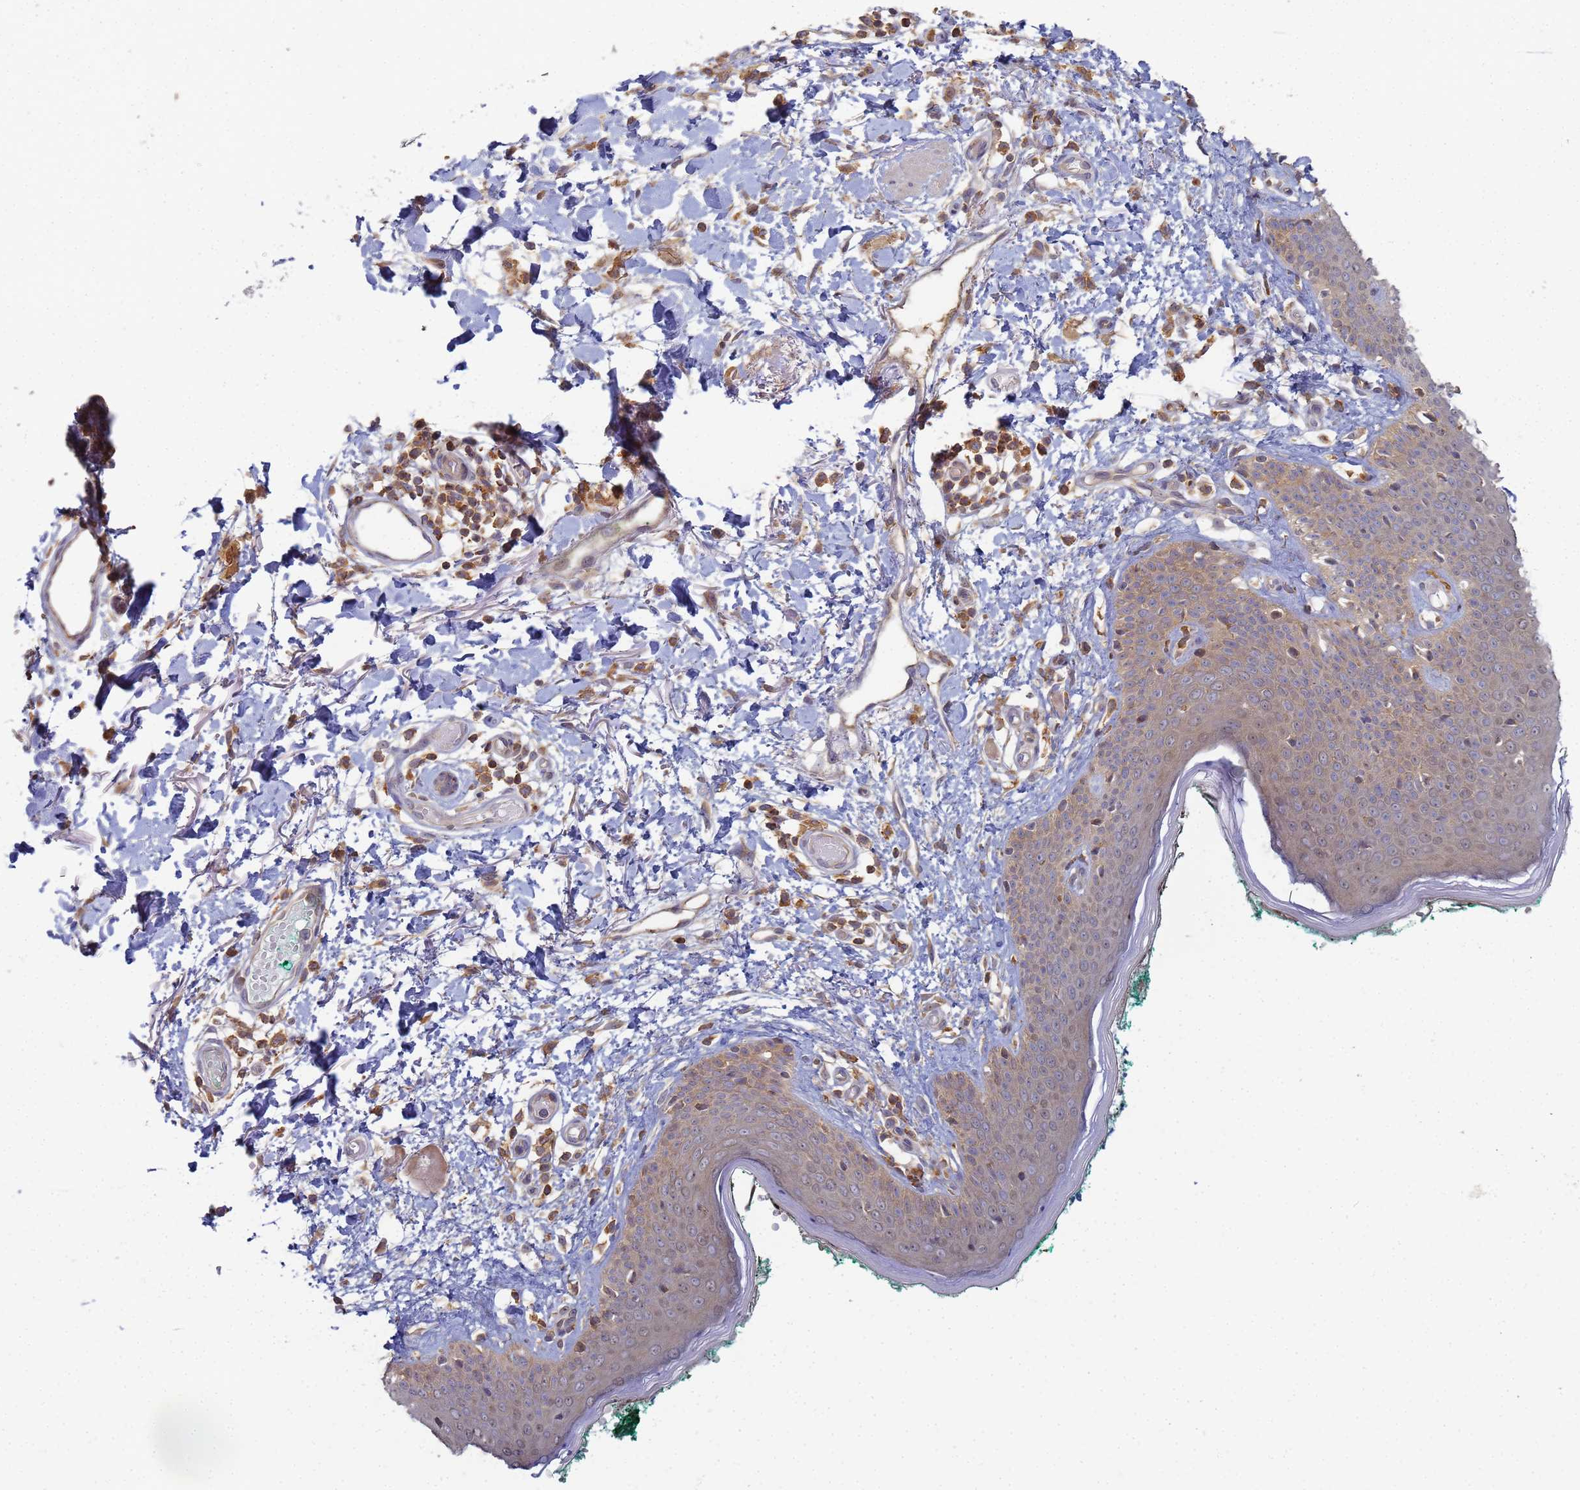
{"staining": {"intensity": "moderate", "quantity": ">75%", "location": "cytoplasmic/membranous"}, "tissue": "skin", "cell_type": "Fibroblasts", "image_type": "normal", "snomed": [{"axis": "morphology", "description": "Normal tissue, NOS"}, {"axis": "morphology", "description": "Malignant melanoma, NOS"}, {"axis": "topography", "description": "Skin"}], "caption": "Moderate cytoplasmic/membranous positivity for a protein is present in approximately >75% of fibroblasts of benign skin using IHC.", "gene": "SHARPIN", "patient": {"sex": "male", "age": 62}}